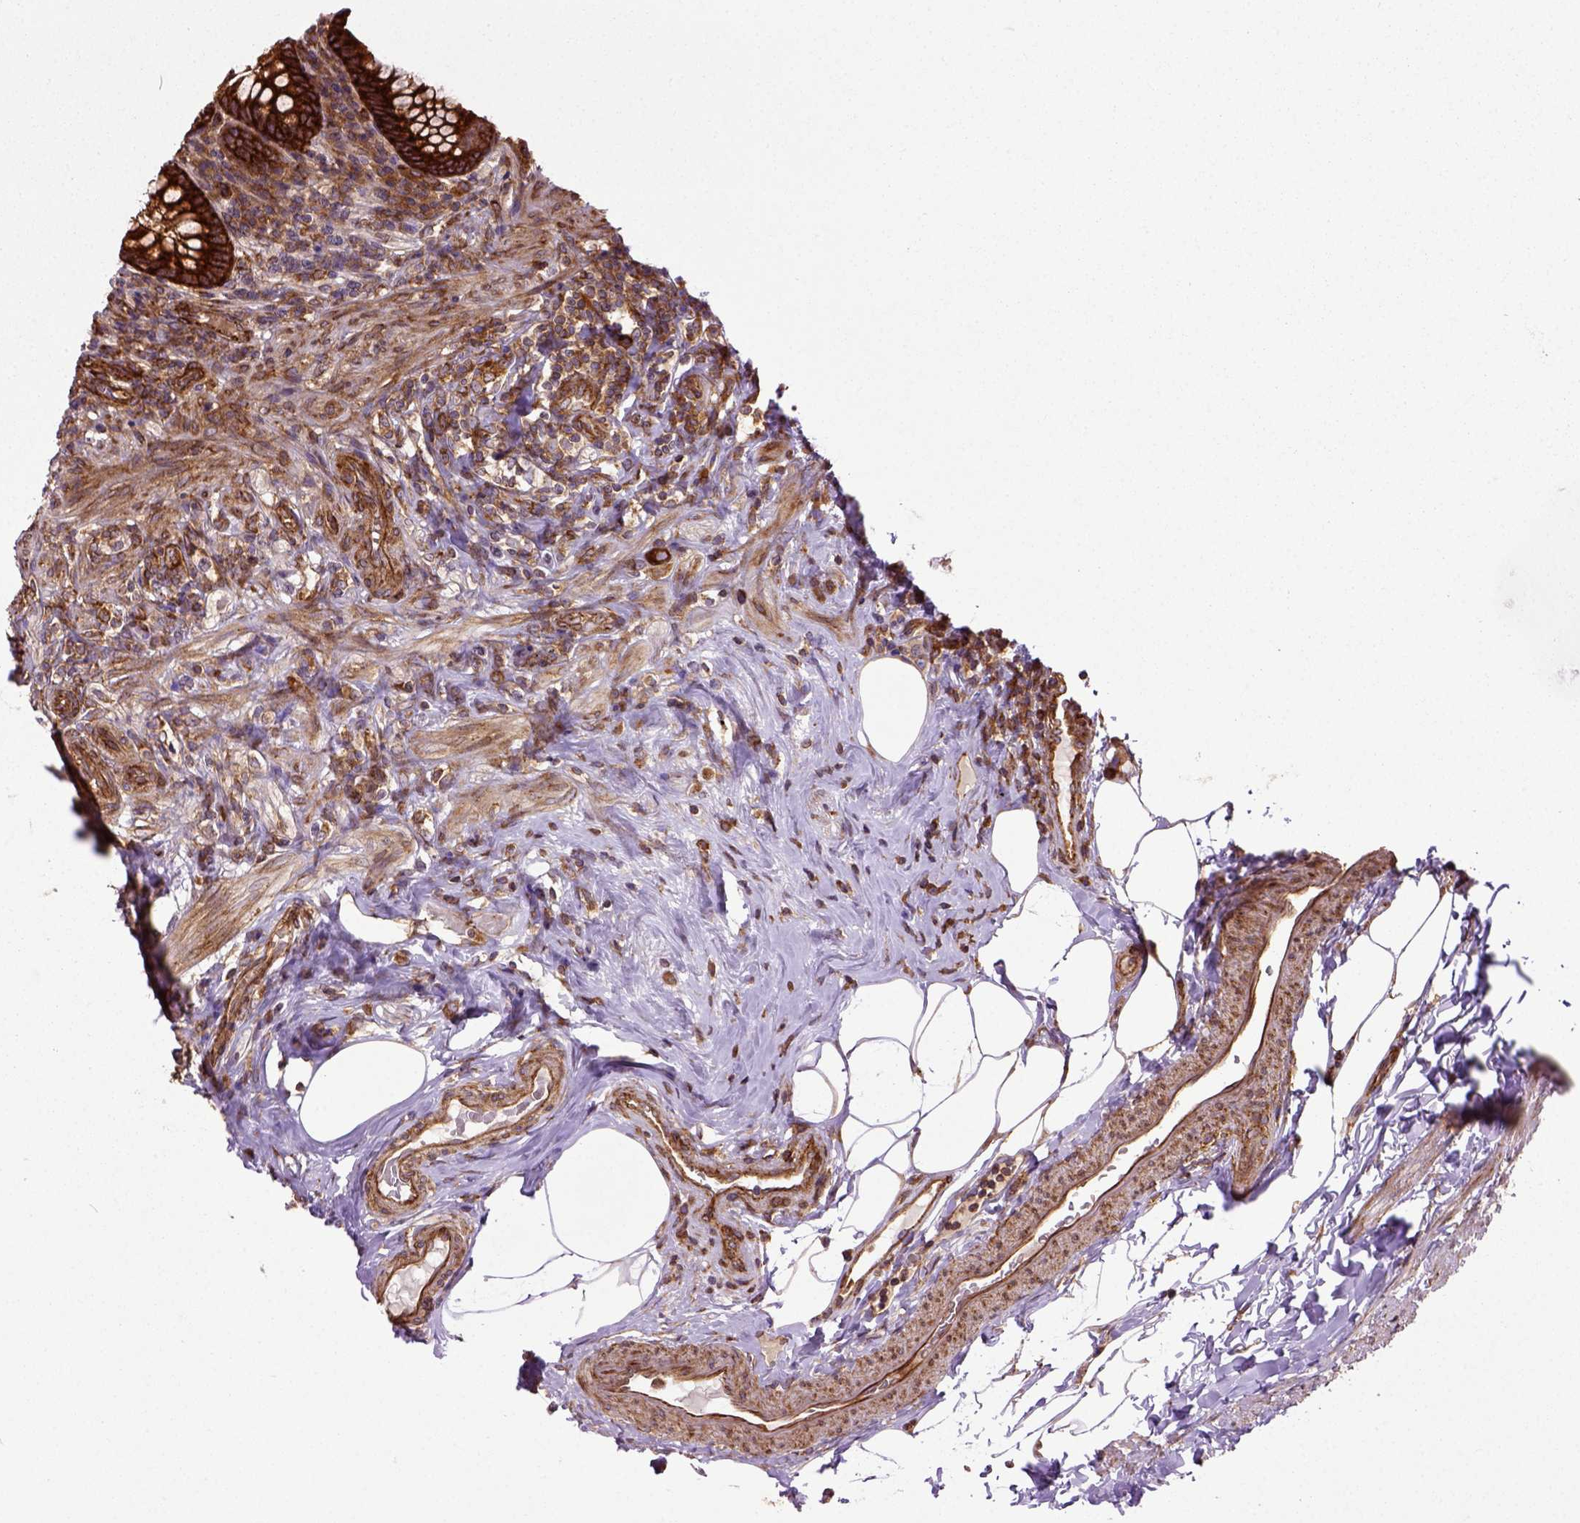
{"staining": {"intensity": "strong", "quantity": ">75%", "location": "cytoplasmic/membranous"}, "tissue": "appendix", "cell_type": "Glandular cells", "image_type": "normal", "snomed": [{"axis": "morphology", "description": "Normal tissue, NOS"}, {"axis": "topography", "description": "Appendix"}], "caption": "IHC staining of normal appendix, which demonstrates high levels of strong cytoplasmic/membranous expression in approximately >75% of glandular cells indicating strong cytoplasmic/membranous protein staining. The staining was performed using DAB (brown) for protein detection and nuclei were counterstained in hematoxylin (blue).", "gene": "CAPRIN1", "patient": {"sex": "male", "age": 47}}